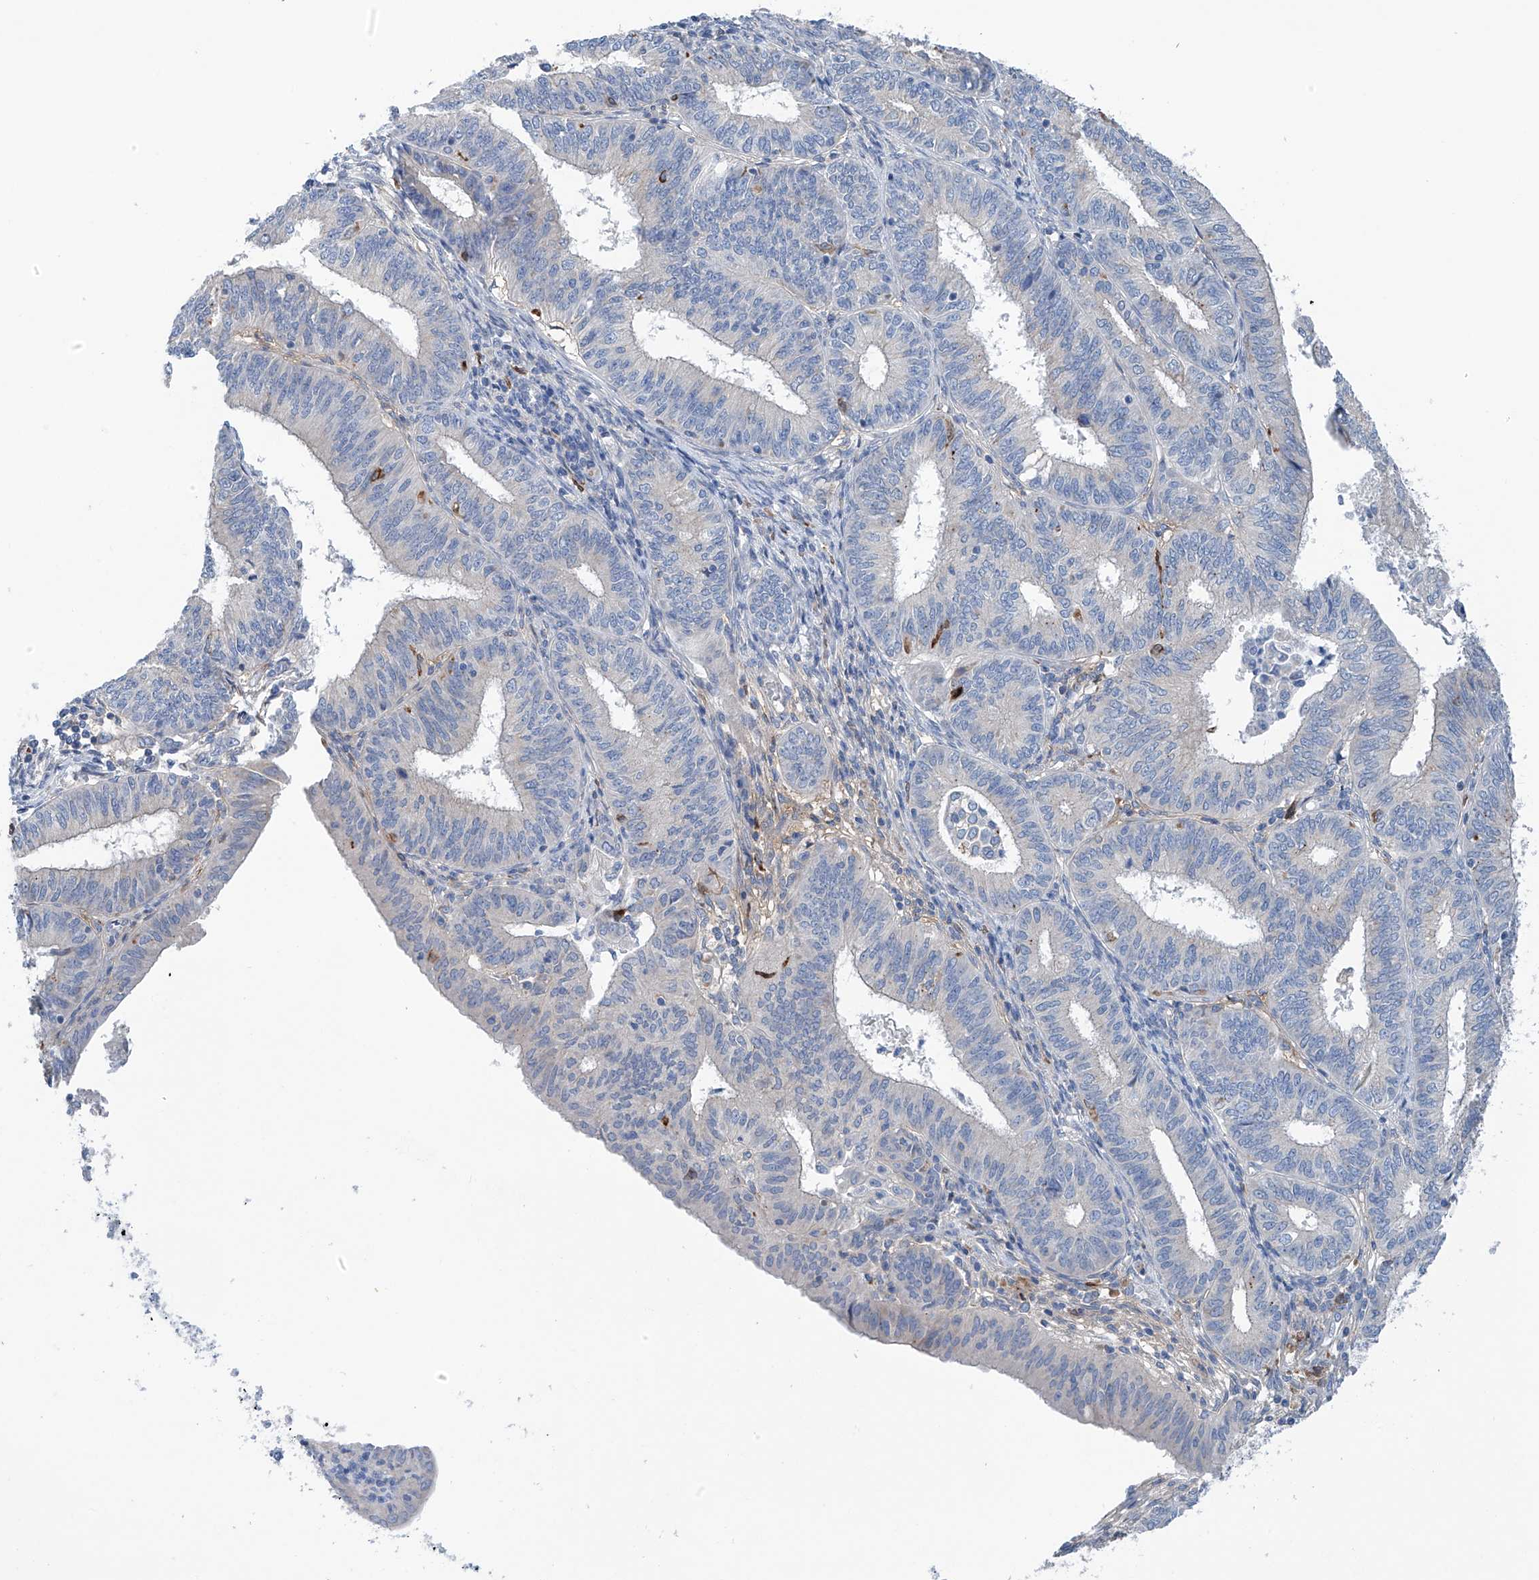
{"staining": {"intensity": "negative", "quantity": "none", "location": "none"}, "tissue": "endometrial cancer", "cell_type": "Tumor cells", "image_type": "cancer", "snomed": [{"axis": "morphology", "description": "Adenocarcinoma, NOS"}, {"axis": "topography", "description": "Endometrium"}], "caption": "An immunohistochemistry image of adenocarcinoma (endometrial) is shown. There is no staining in tumor cells of adenocarcinoma (endometrial). The staining was performed using DAB (3,3'-diaminobenzidine) to visualize the protein expression in brown, while the nuclei were stained in blue with hematoxylin (Magnification: 20x).", "gene": "CEP85L", "patient": {"sex": "female", "age": 51}}